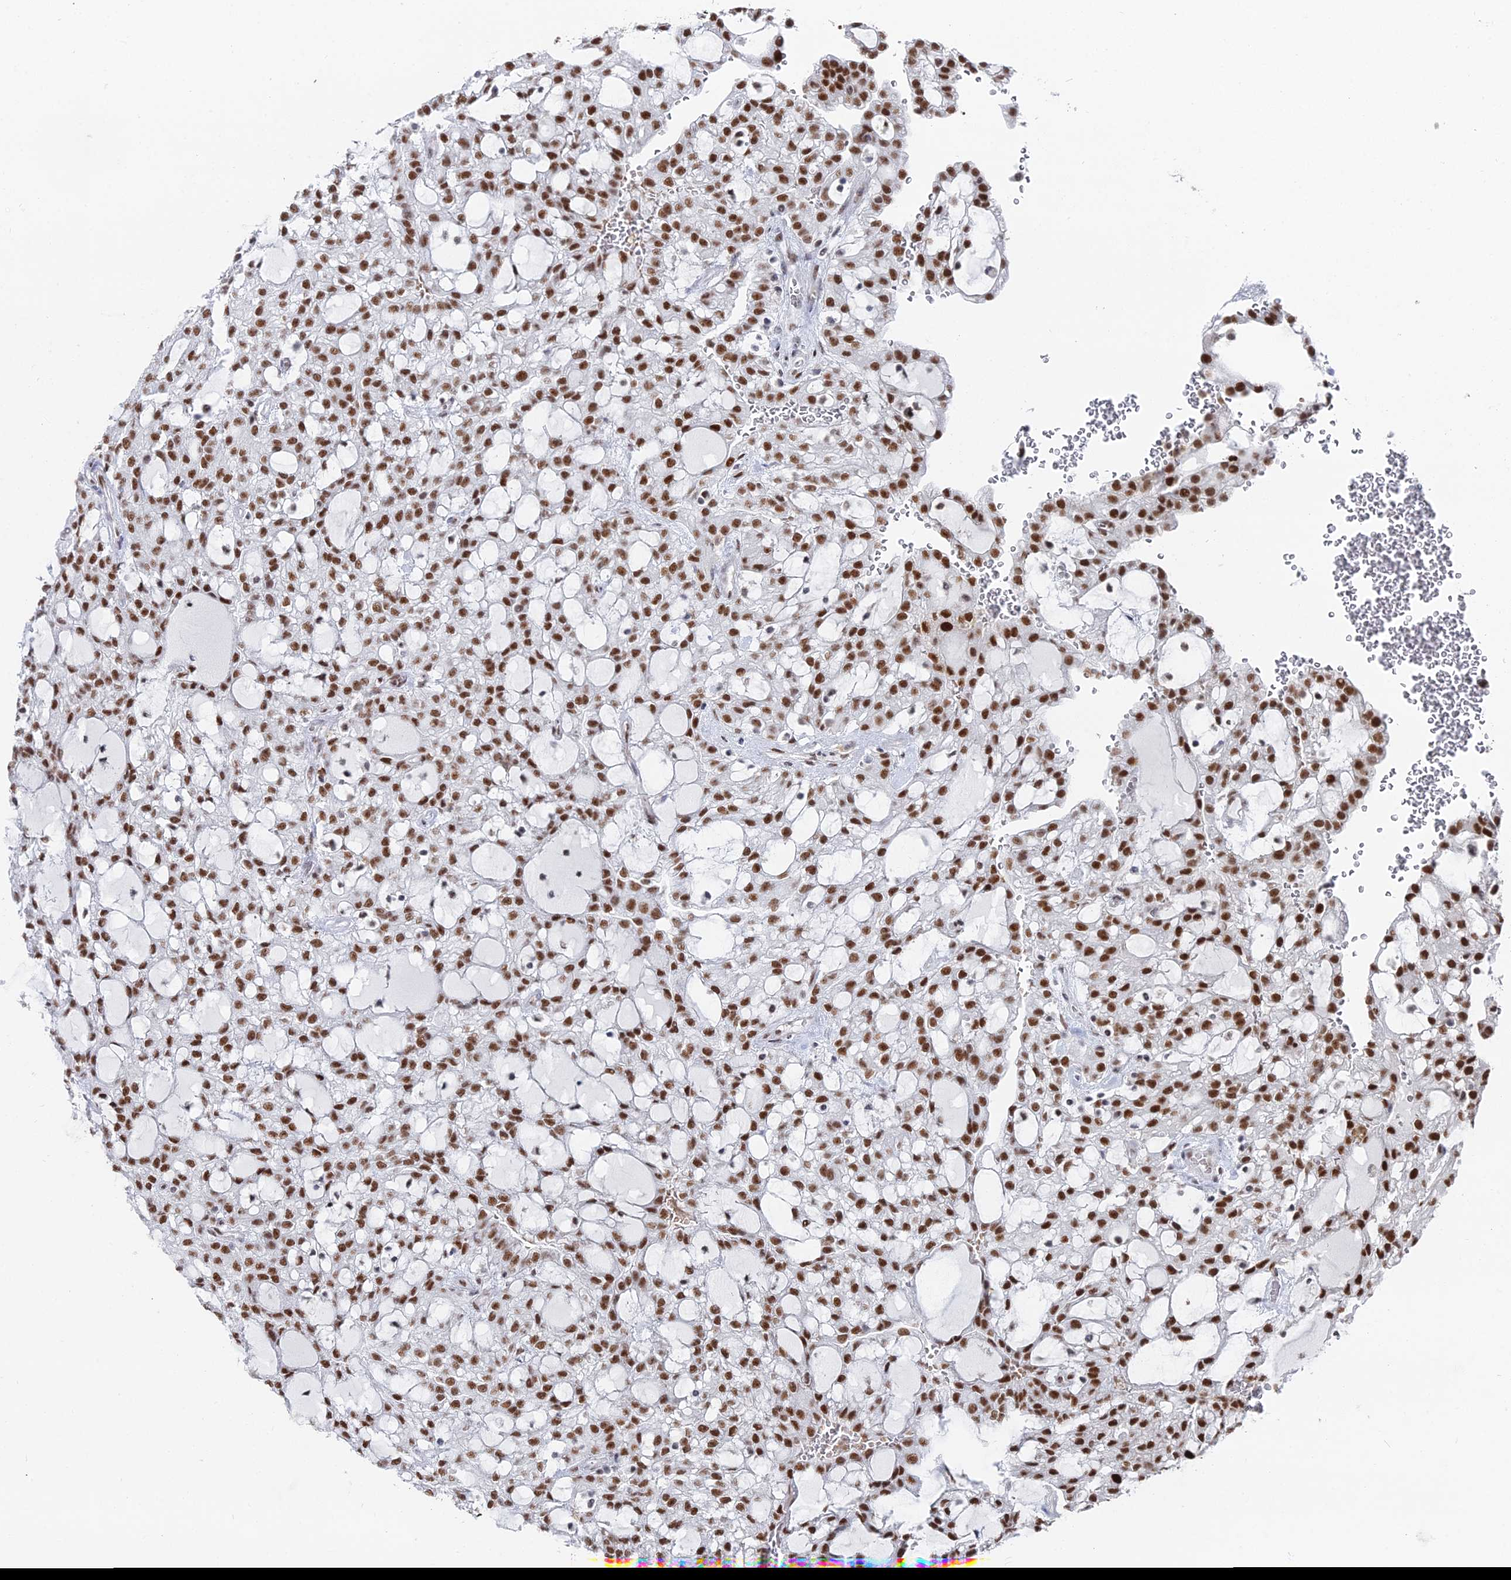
{"staining": {"intensity": "strong", "quantity": ">75%", "location": "nuclear"}, "tissue": "renal cancer", "cell_type": "Tumor cells", "image_type": "cancer", "snomed": [{"axis": "morphology", "description": "Adenocarcinoma, NOS"}, {"axis": "topography", "description": "Kidney"}], "caption": "Immunohistochemical staining of human renal cancer (adenocarcinoma) shows strong nuclear protein staining in approximately >75% of tumor cells.", "gene": "GSC2", "patient": {"sex": "male", "age": 63}}